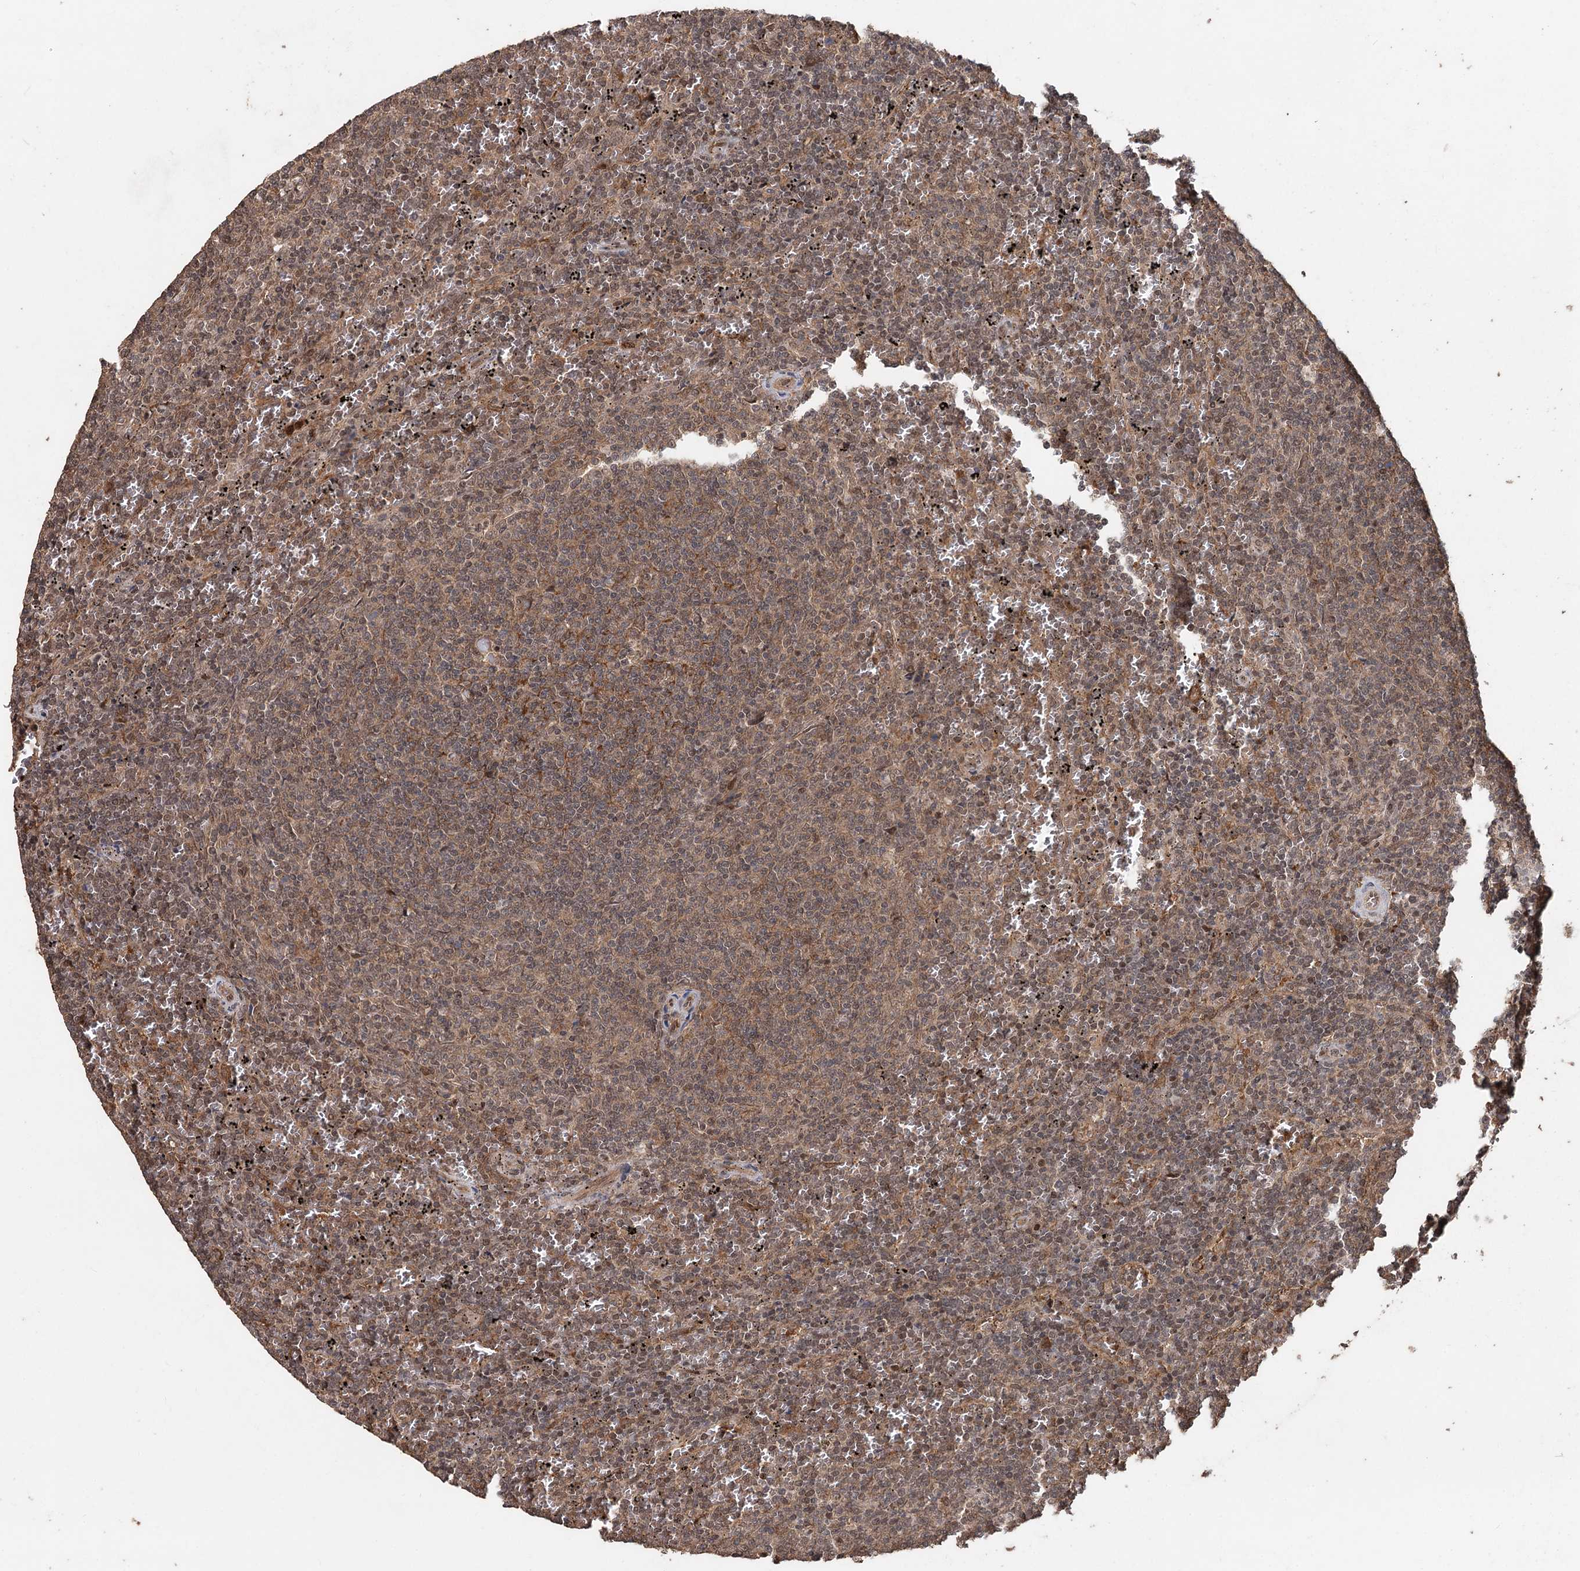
{"staining": {"intensity": "weak", "quantity": "25%-75%", "location": "cytoplasmic/membranous,nuclear"}, "tissue": "lymphoma", "cell_type": "Tumor cells", "image_type": "cancer", "snomed": [{"axis": "morphology", "description": "Malignant lymphoma, non-Hodgkin's type, Low grade"}, {"axis": "topography", "description": "Spleen"}], "caption": "IHC (DAB (3,3'-diaminobenzidine)) staining of lymphoma exhibits weak cytoplasmic/membranous and nuclear protein staining in about 25%-75% of tumor cells.", "gene": "FBXO7", "patient": {"sex": "female", "age": 50}}